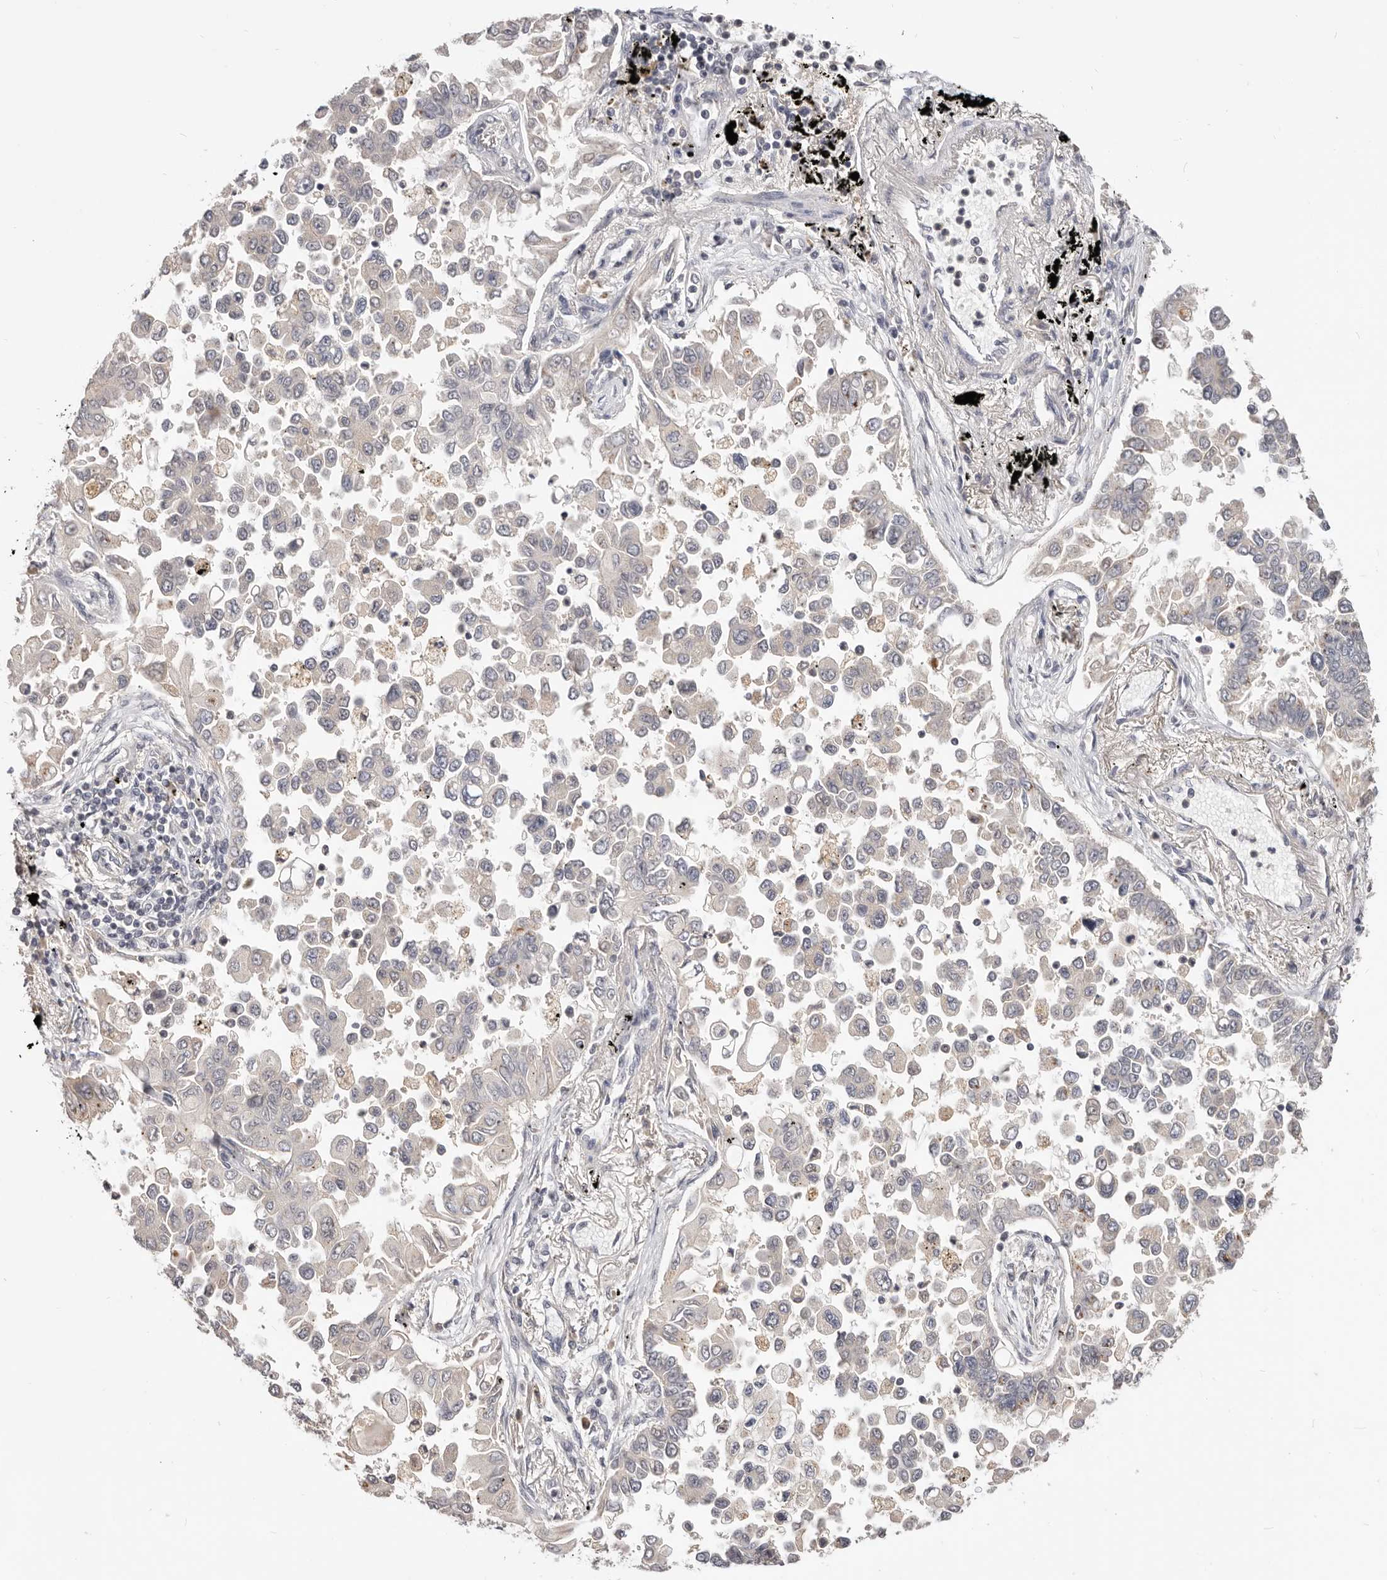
{"staining": {"intensity": "negative", "quantity": "none", "location": "none"}, "tissue": "lung cancer", "cell_type": "Tumor cells", "image_type": "cancer", "snomed": [{"axis": "morphology", "description": "Adenocarcinoma, NOS"}, {"axis": "topography", "description": "Lung"}], "caption": "Tumor cells show no significant protein positivity in lung cancer (adenocarcinoma).", "gene": "TSPAN13", "patient": {"sex": "female", "age": 67}}